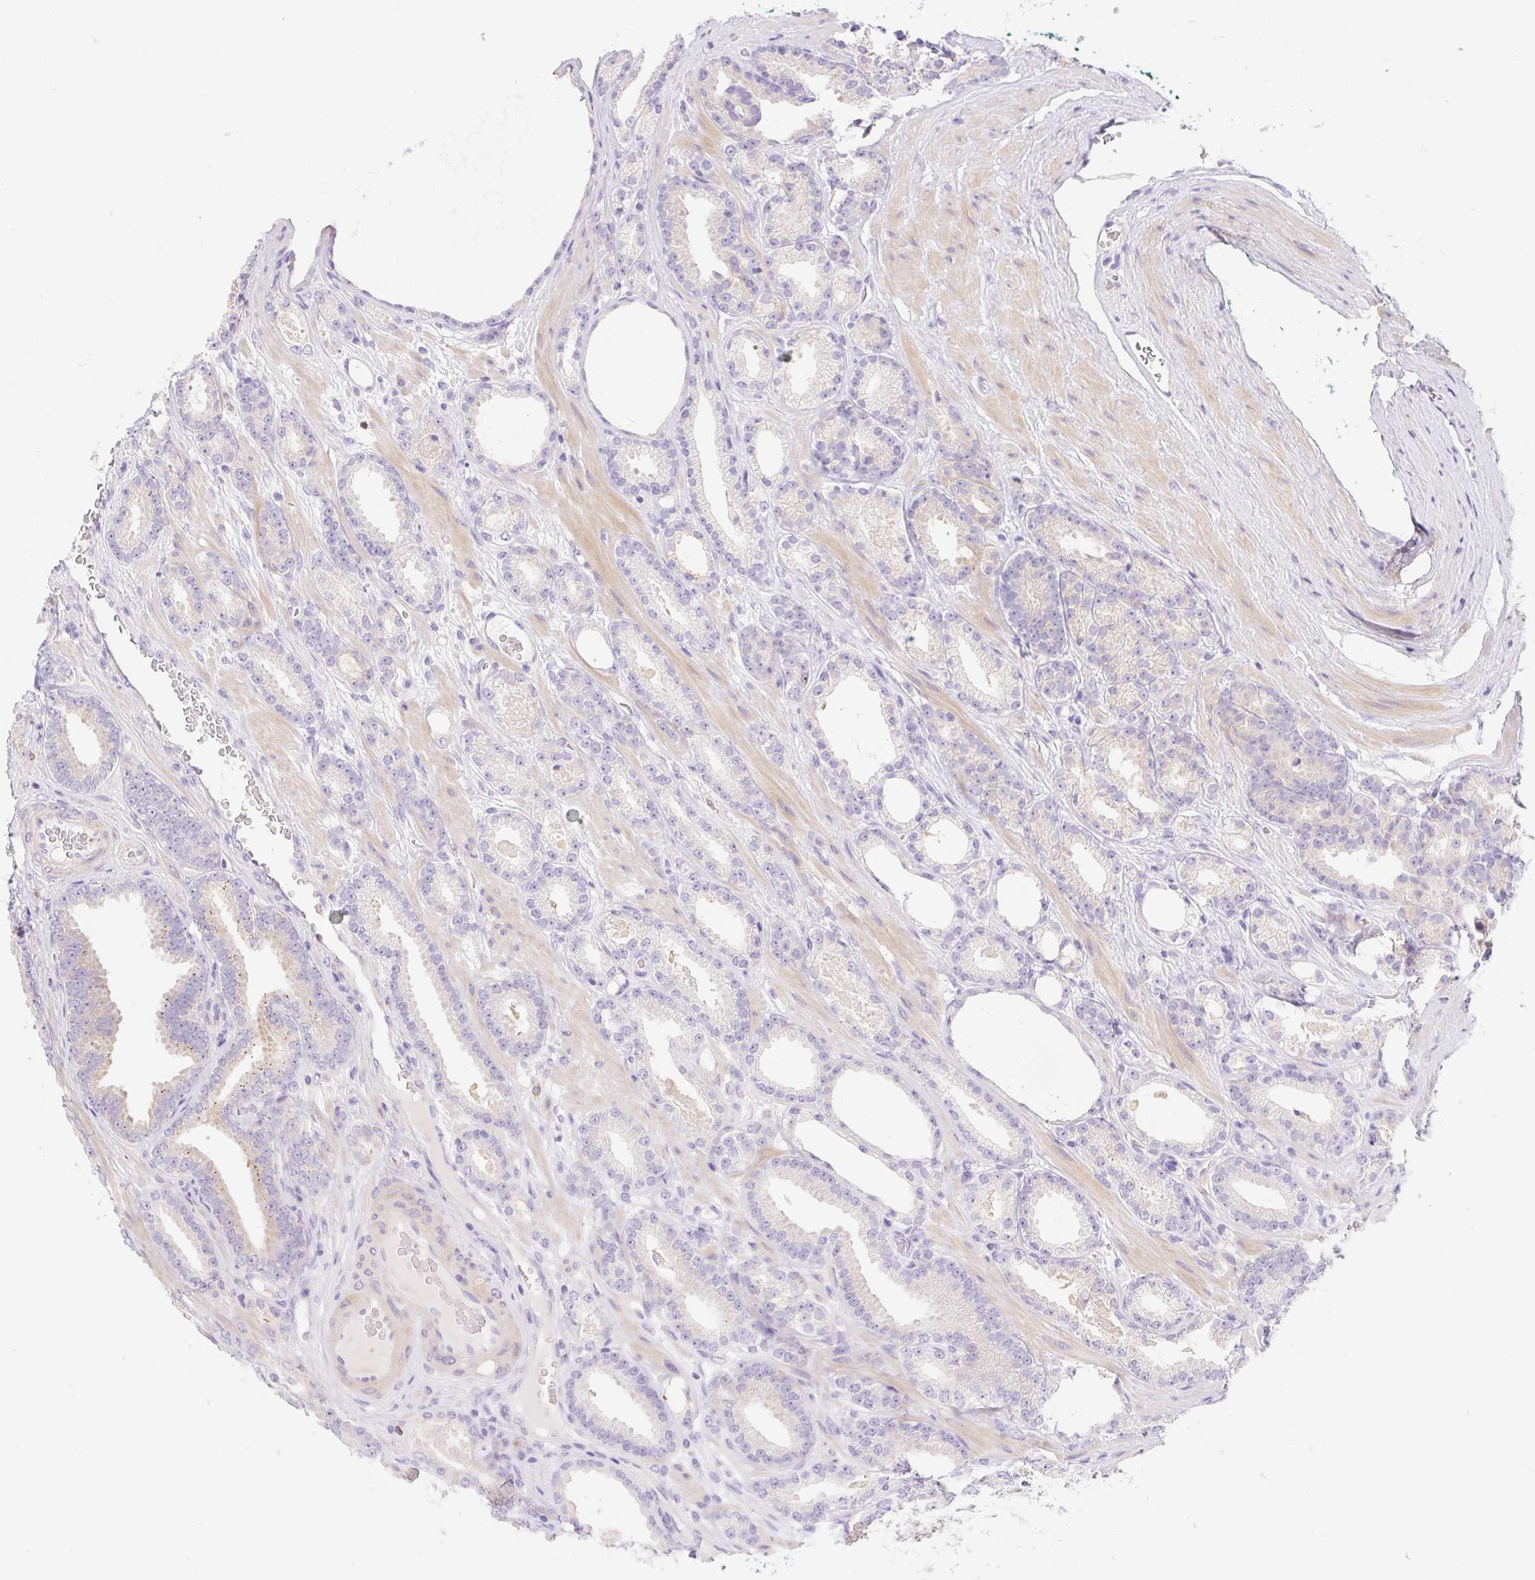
{"staining": {"intensity": "moderate", "quantity": "<25%", "location": "cytoplasmic/membranous"}, "tissue": "prostate cancer", "cell_type": "Tumor cells", "image_type": "cancer", "snomed": [{"axis": "morphology", "description": "Adenocarcinoma, Low grade"}, {"axis": "topography", "description": "Prostate"}], "caption": "IHC of prostate cancer (adenocarcinoma (low-grade)) displays low levels of moderate cytoplasmic/membranous staining in approximately <25% of tumor cells. (IHC, brightfield microscopy, high magnification).", "gene": "DENND5A", "patient": {"sex": "male", "age": 61}}